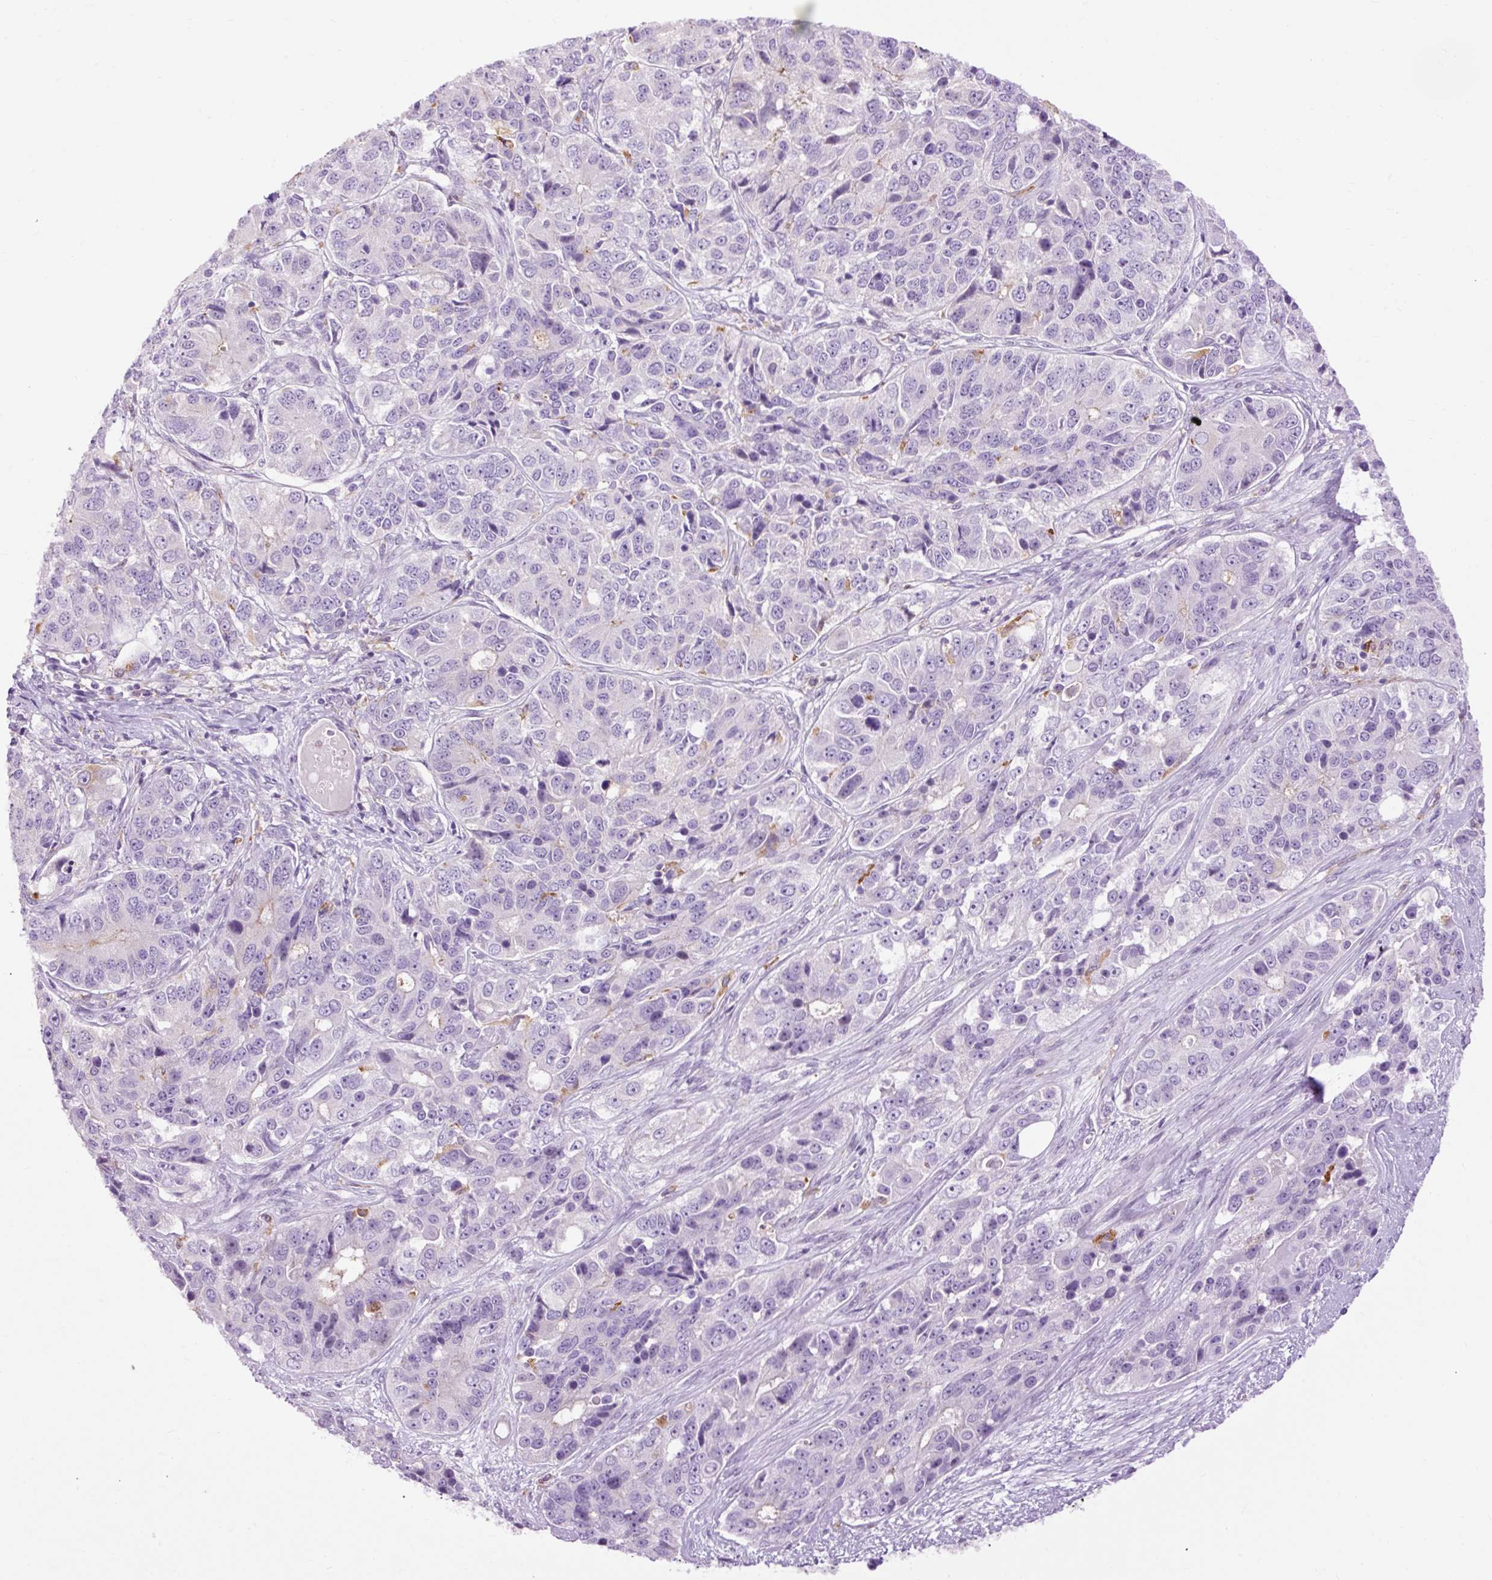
{"staining": {"intensity": "negative", "quantity": "none", "location": "none"}, "tissue": "ovarian cancer", "cell_type": "Tumor cells", "image_type": "cancer", "snomed": [{"axis": "morphology", "description": "Carcinoma, endometroid"}, {"axis": "topography", "description": "Ovary"}], "caption": "Endometroid carcinoma (ovarian) stained for a protein using immunohistochemistry (IHC) shows no staining tumor cells.", "gene": "LY86", "patient": {"sex": "female", "age": 51}}